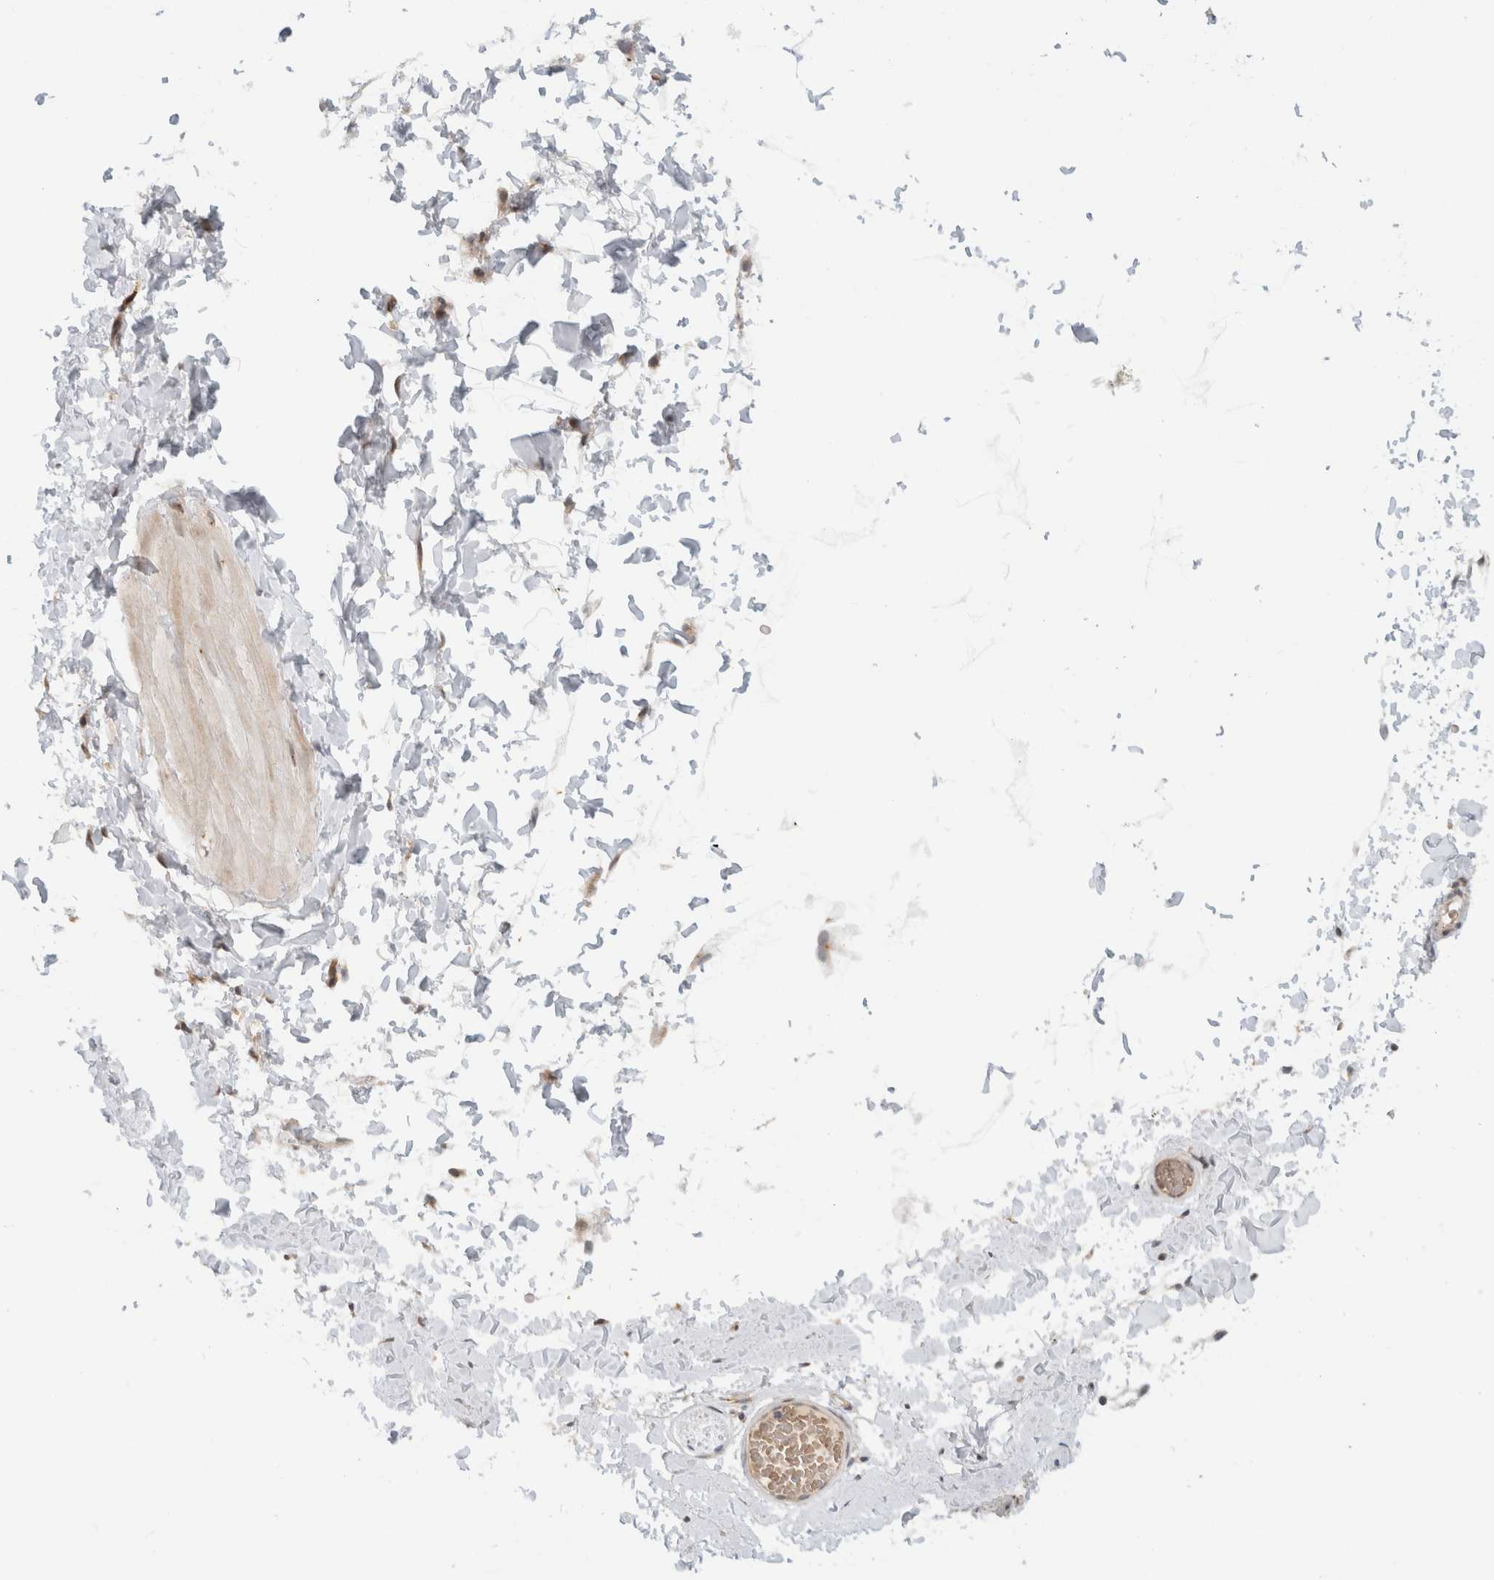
{"staining": {"intensity": "negative", "quantity": "none", "location": "none"}, "tissue": "adipose tissue", "cell_type": "Adipocytes", "image_type": "normal", "snomed": [{"axis": "morphology", "description": "Normal tissue, NOS"}, {"axis": "topography", "description": "Adipose tissue"}, {"axis": "topography", "description": "Vascular tissue"}, {"axis": "topography", "description": "Peripheral nerve tissue"}], "caption": "This is an IHC photomicrograph of unremarkable human adipose tissue. There is no positivity in adipocytes.", "gene": "CMC2", "patient": {"sex": "male", "age": 25}}